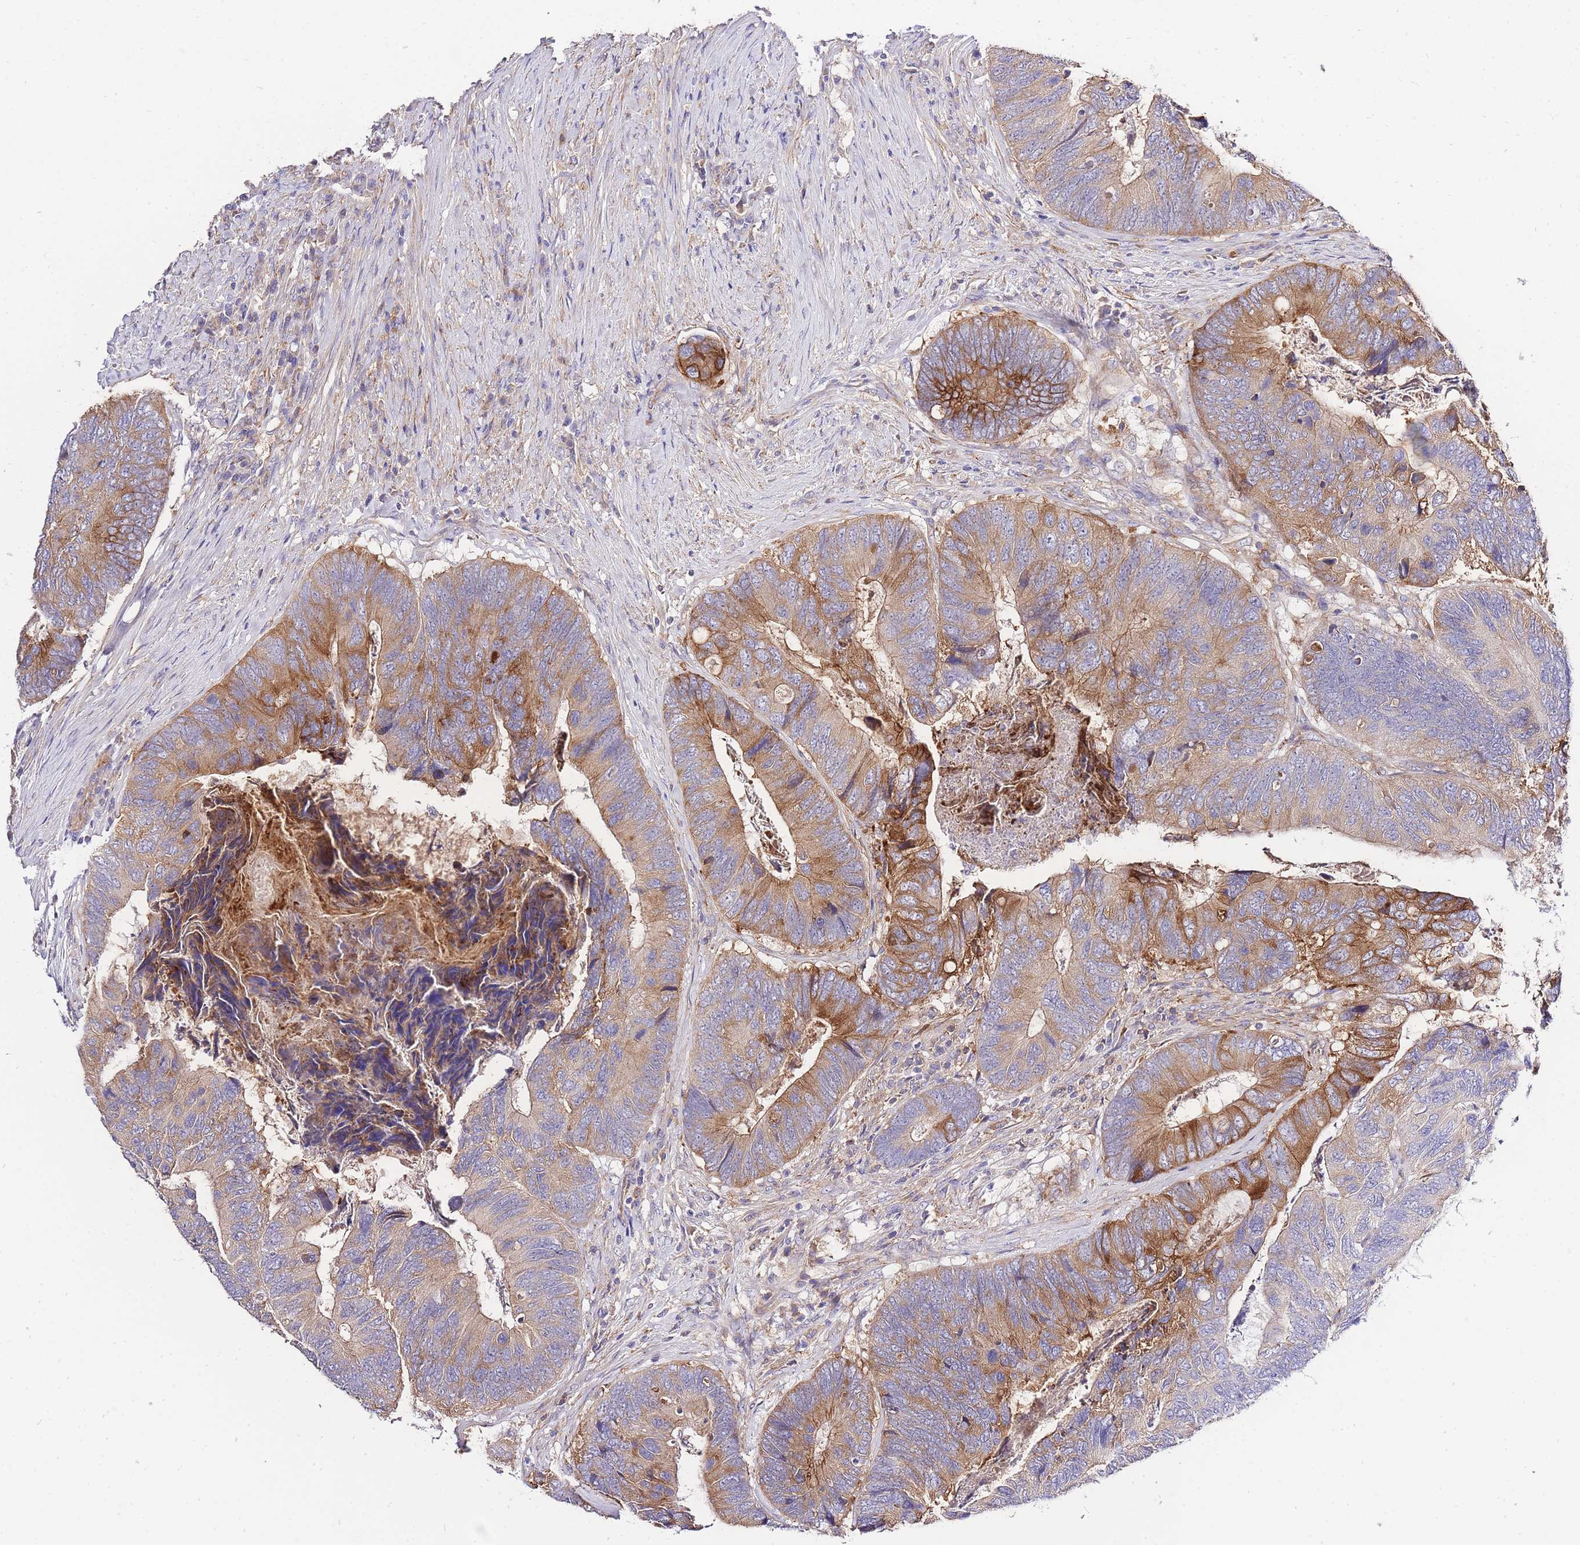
{"staining": {"intensity": "moderate", "quantity": ">75%", "location": "cytoplasmic/membranous"}, "tissue": "colorectal cancer", "cell_type": "Tumor cells", "image_type": "cancer", "snomed": [{"axis": "morphology", "description": "Adenocarcinoma, NOS"}, {"axis": "topography", "description": "Colon"}], "caption": "Protein analysis of colorectal cancer tissue displays moderate cytoplasmic/membranous positivity in approximately >75% of tumor cells.", "gene": "INSYN2B", "patient": {"sex": "female", "age": 67}}